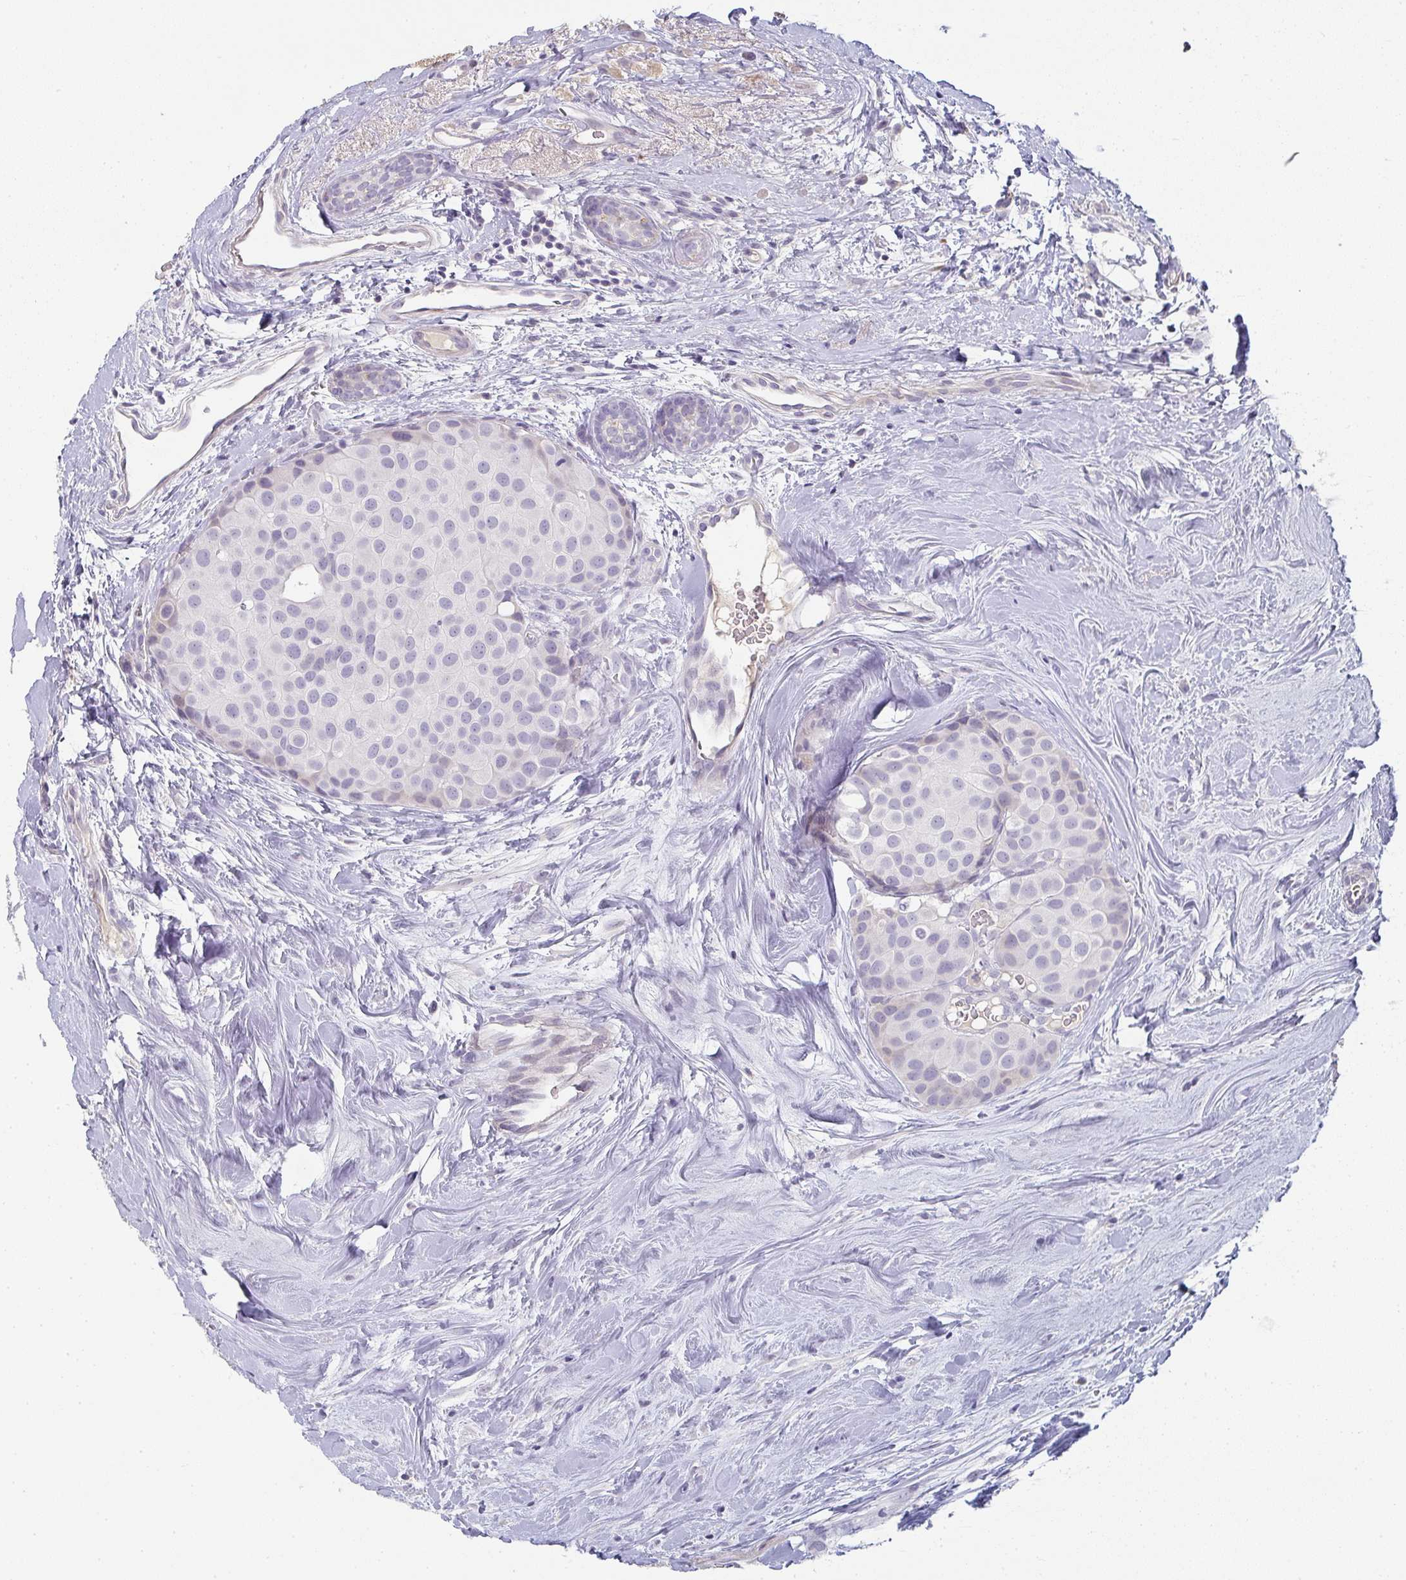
{"staining": {"intensity": "negative", "quantity": "none", "location": "none"}, "tissue": "breast cancer", "cell_type": "Tumor cells", "image_type": "cancer", "snomed": [{"axis": "morphology", "description": "Duct carcinoma"}, {"axis": "topography", "description": "Breast"}], "caption": "Immunohistochemistry (IHC) of human invasive ductal carcinoma (breast) exhibits no staining in tumor cells.", "gene": "A1CF", "patient": {"sex": "female", "age": 70}}